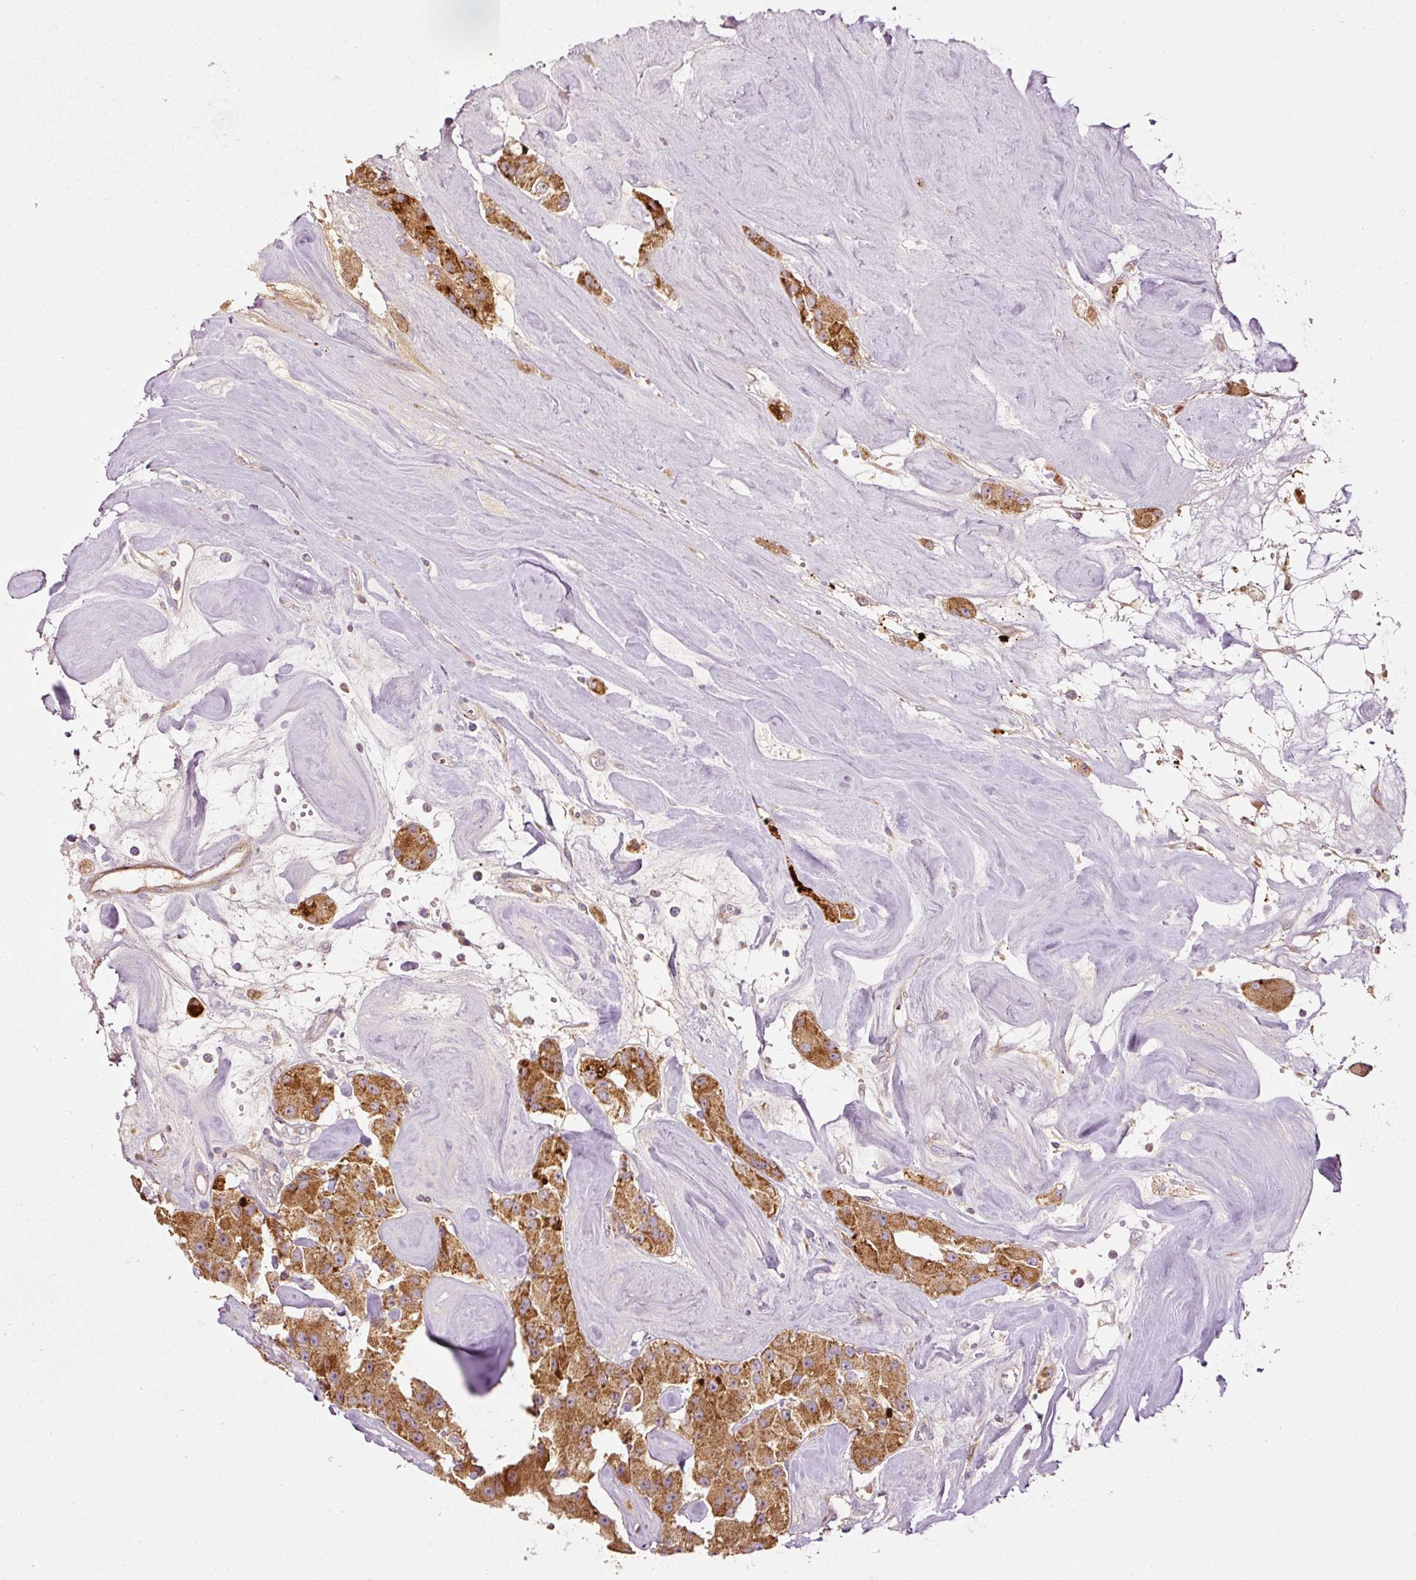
{"staining": {"intensity": "strong", "quantity": ">75%", "location": "cytoplasmic/membranous"}, "tissue": "carcinoid", "cell_type": "Tumor cells", "image_type": "cancer", "snomed": [{"axis": "morphology", "description": "Carcinoid, malignant, NOS"}, {"axis": "topography", "description": "Pancreas"}], "caption": "This micrograph displays immunohistochemistry staining of carcinoid, with high strong cytoplasmic/membranous staining in approximately >75% of tumor cells.", "gene": "SERPING1", "patient": {"sex": "male", "age": 41}}